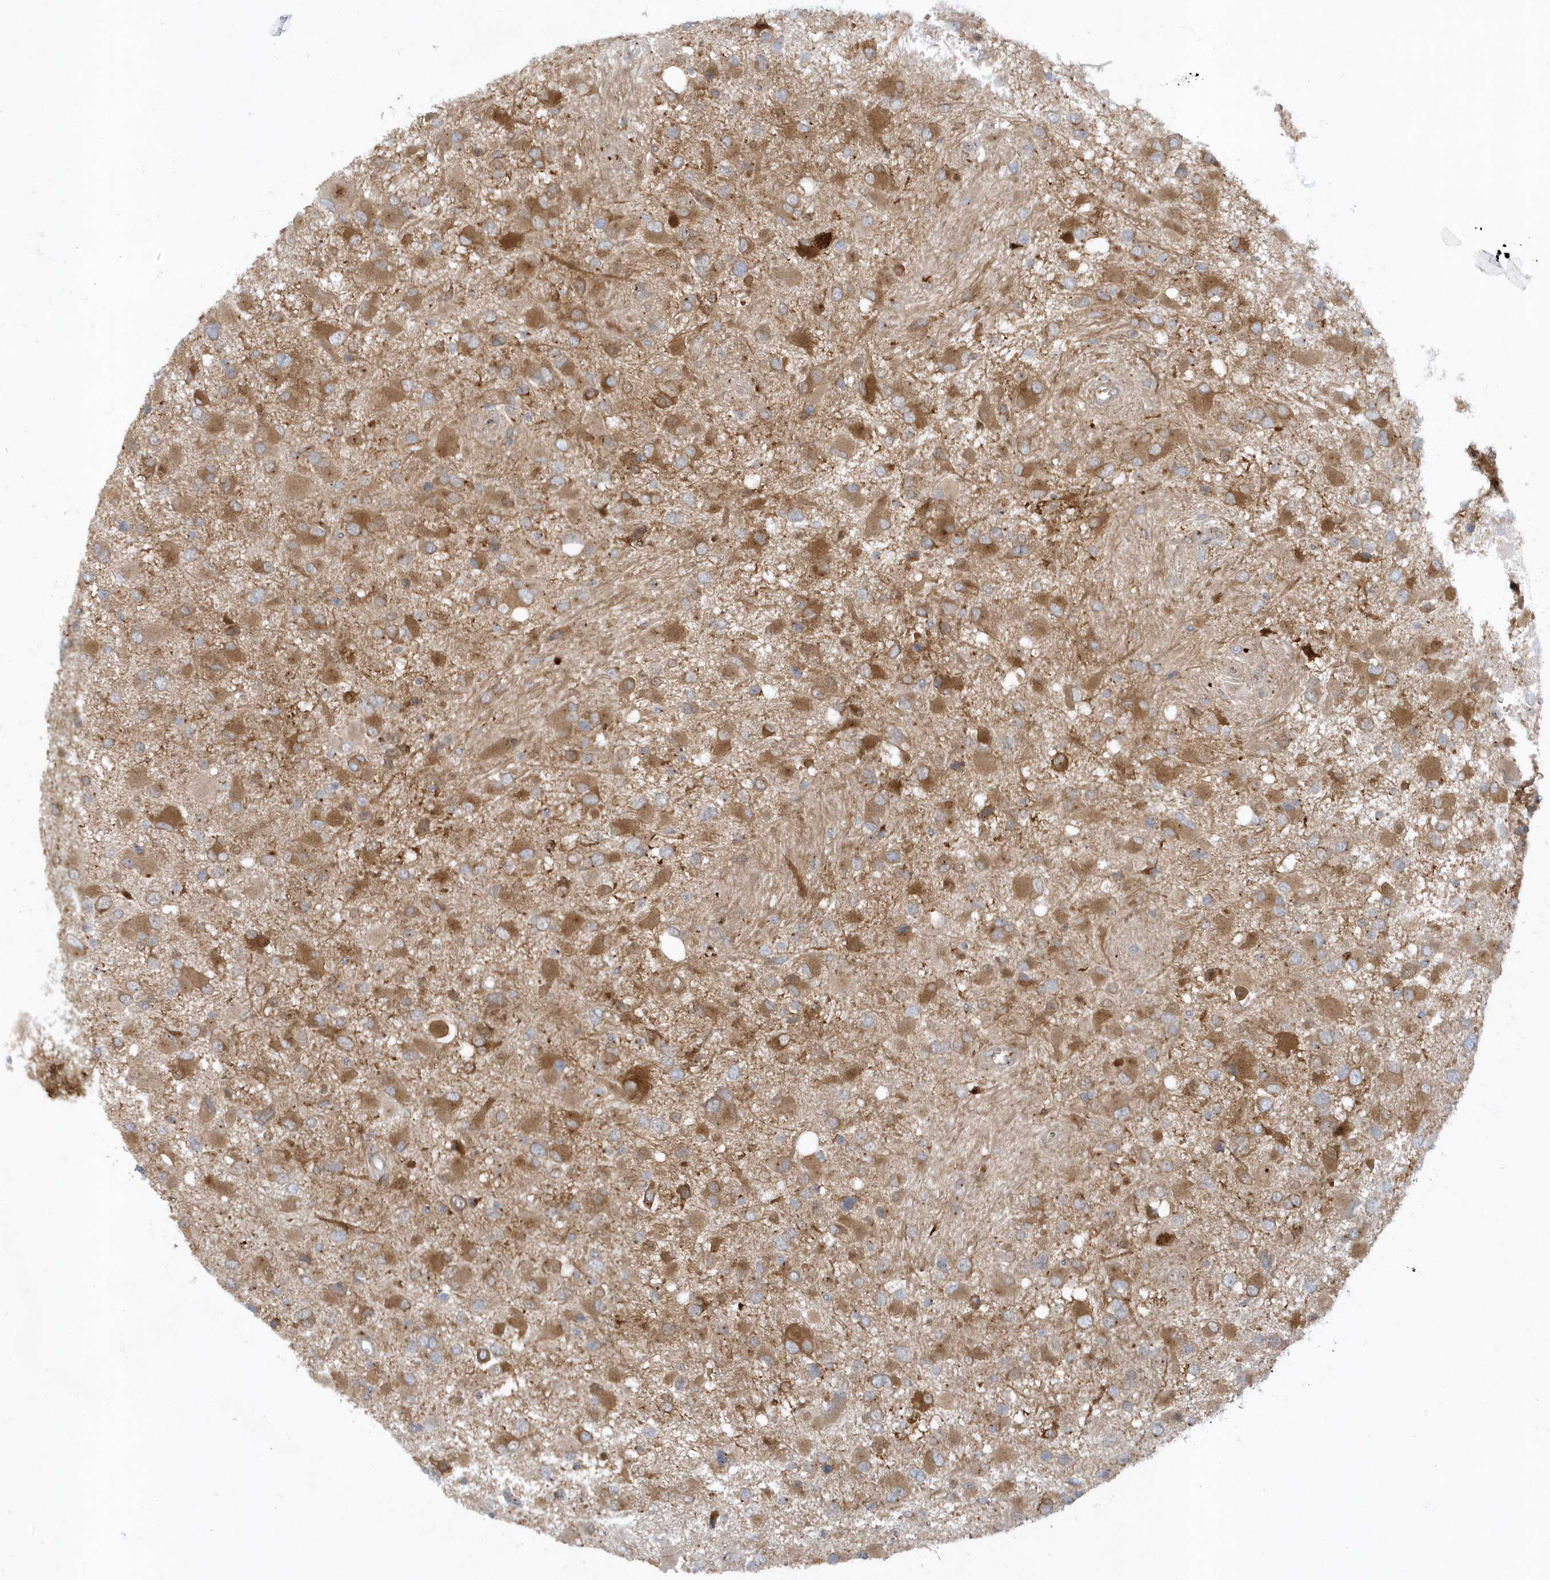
{"staining": {"intensity": "moderate", "quantity": ">75%", "location": "cytoplasmic/membranous"}, "tissue": "glioma", "cell_type": "Tumor cells", "image_type": "cancer", "snomed": [{"axis": "morphology", "description": "Glioma, malignant, High grade"}, {"axis": "topography", "description": "Brain"}], "caption": "Immunohistochemical staining of human glioma reveals medium levels of moderate cytoplasmic/membranous protein staining in about >75% of tumor cells. (DAB IHC, brown staining for protein, blue staining for nuclei).", "gene": "RPP40", "patient": {"sex": "male", "age": 53}}